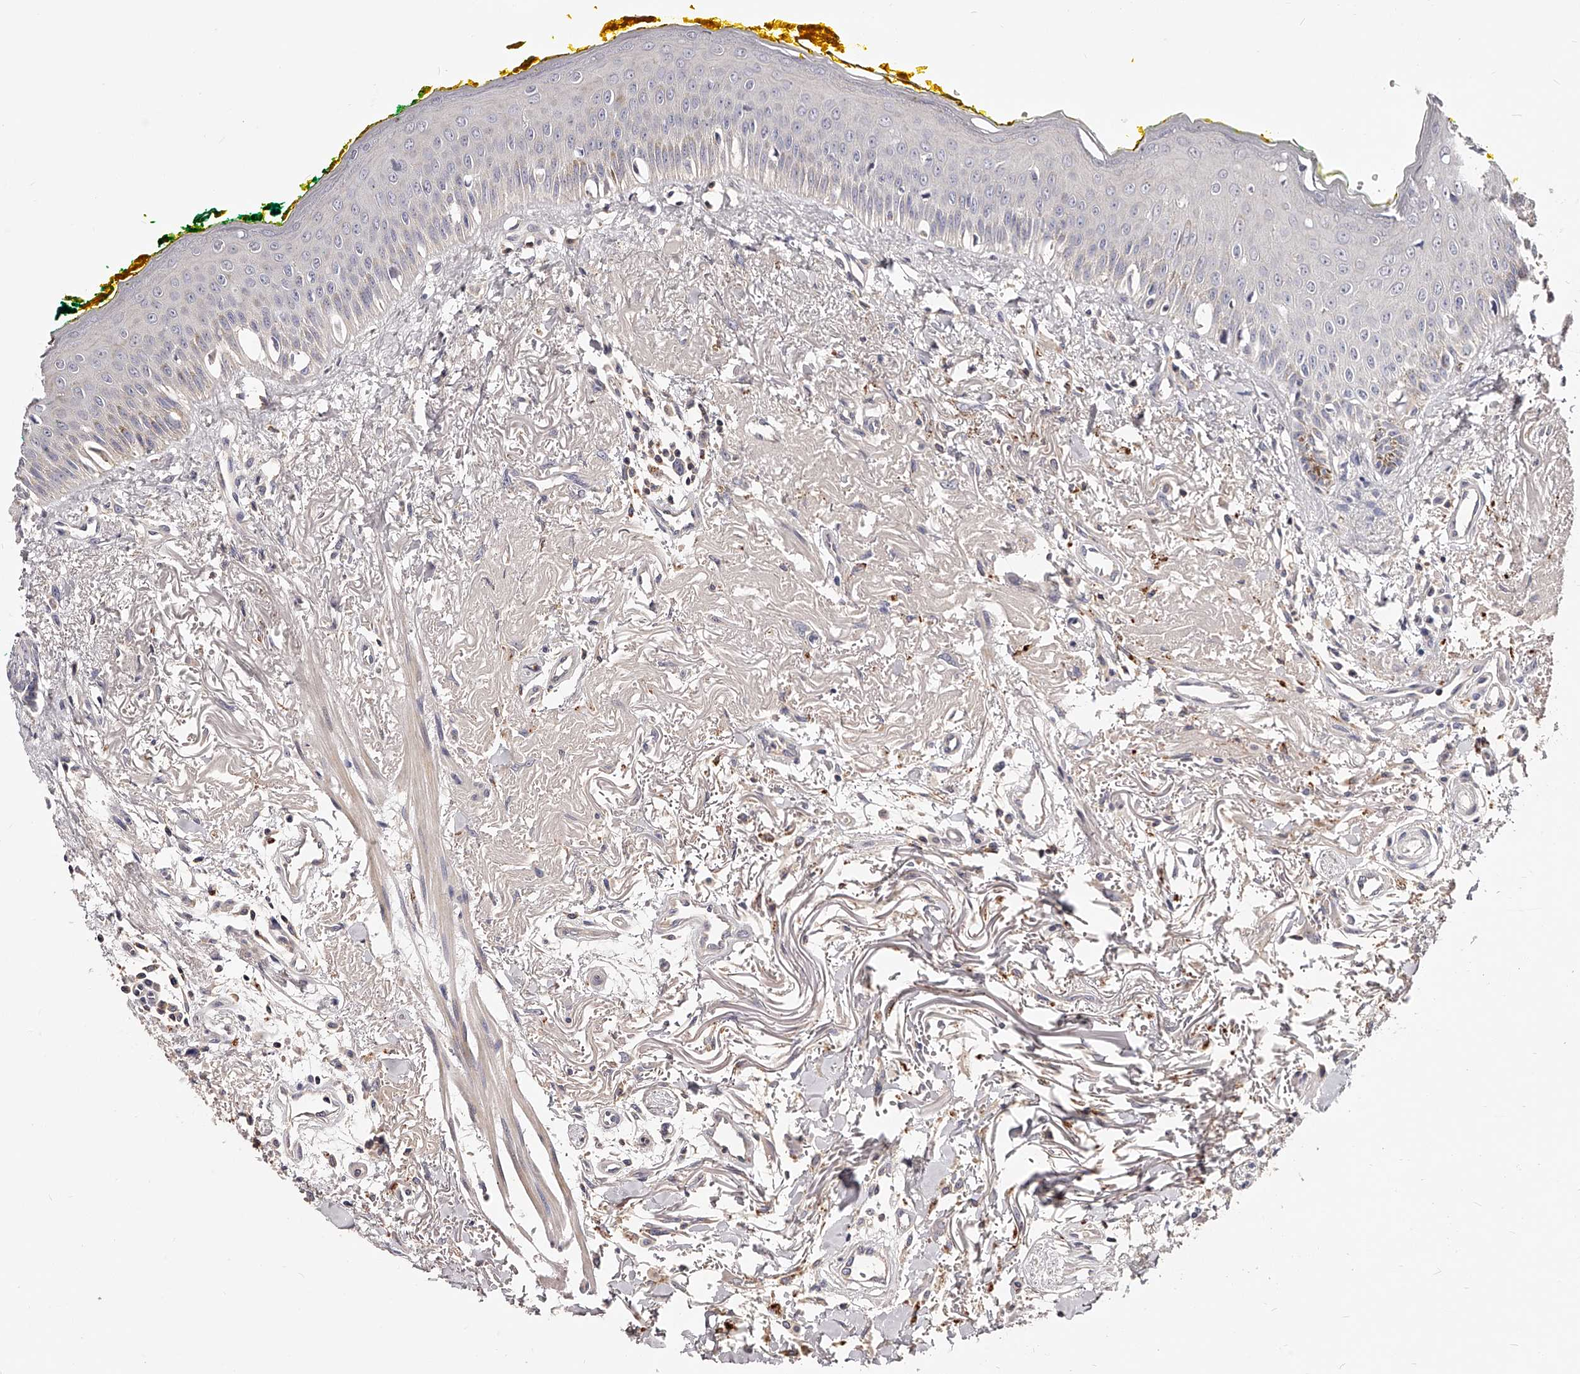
{"staining": {"intensity": "weak", "quantity": "<25%", "location": "cytoplasmic/membranous"}, "tissue": "oral mucosa", "cell_type": "Squamous epithelial cells", "image_type": "normal", "snomed": [{"axis": "morphology", "description": "Normal tissue, NOS"}, {"axis": "topography", "description": "Oral tissue"}], "caption": "This photomicrograph is of benign oral mucosa stained with immunohistochemistry to label a protein in brown with the nuclei are counter-stained blue. There is no positivity in squamous epithelial cells.", "gene": "PHACTR1", "patient": {"sex": "female", "age": 70}}